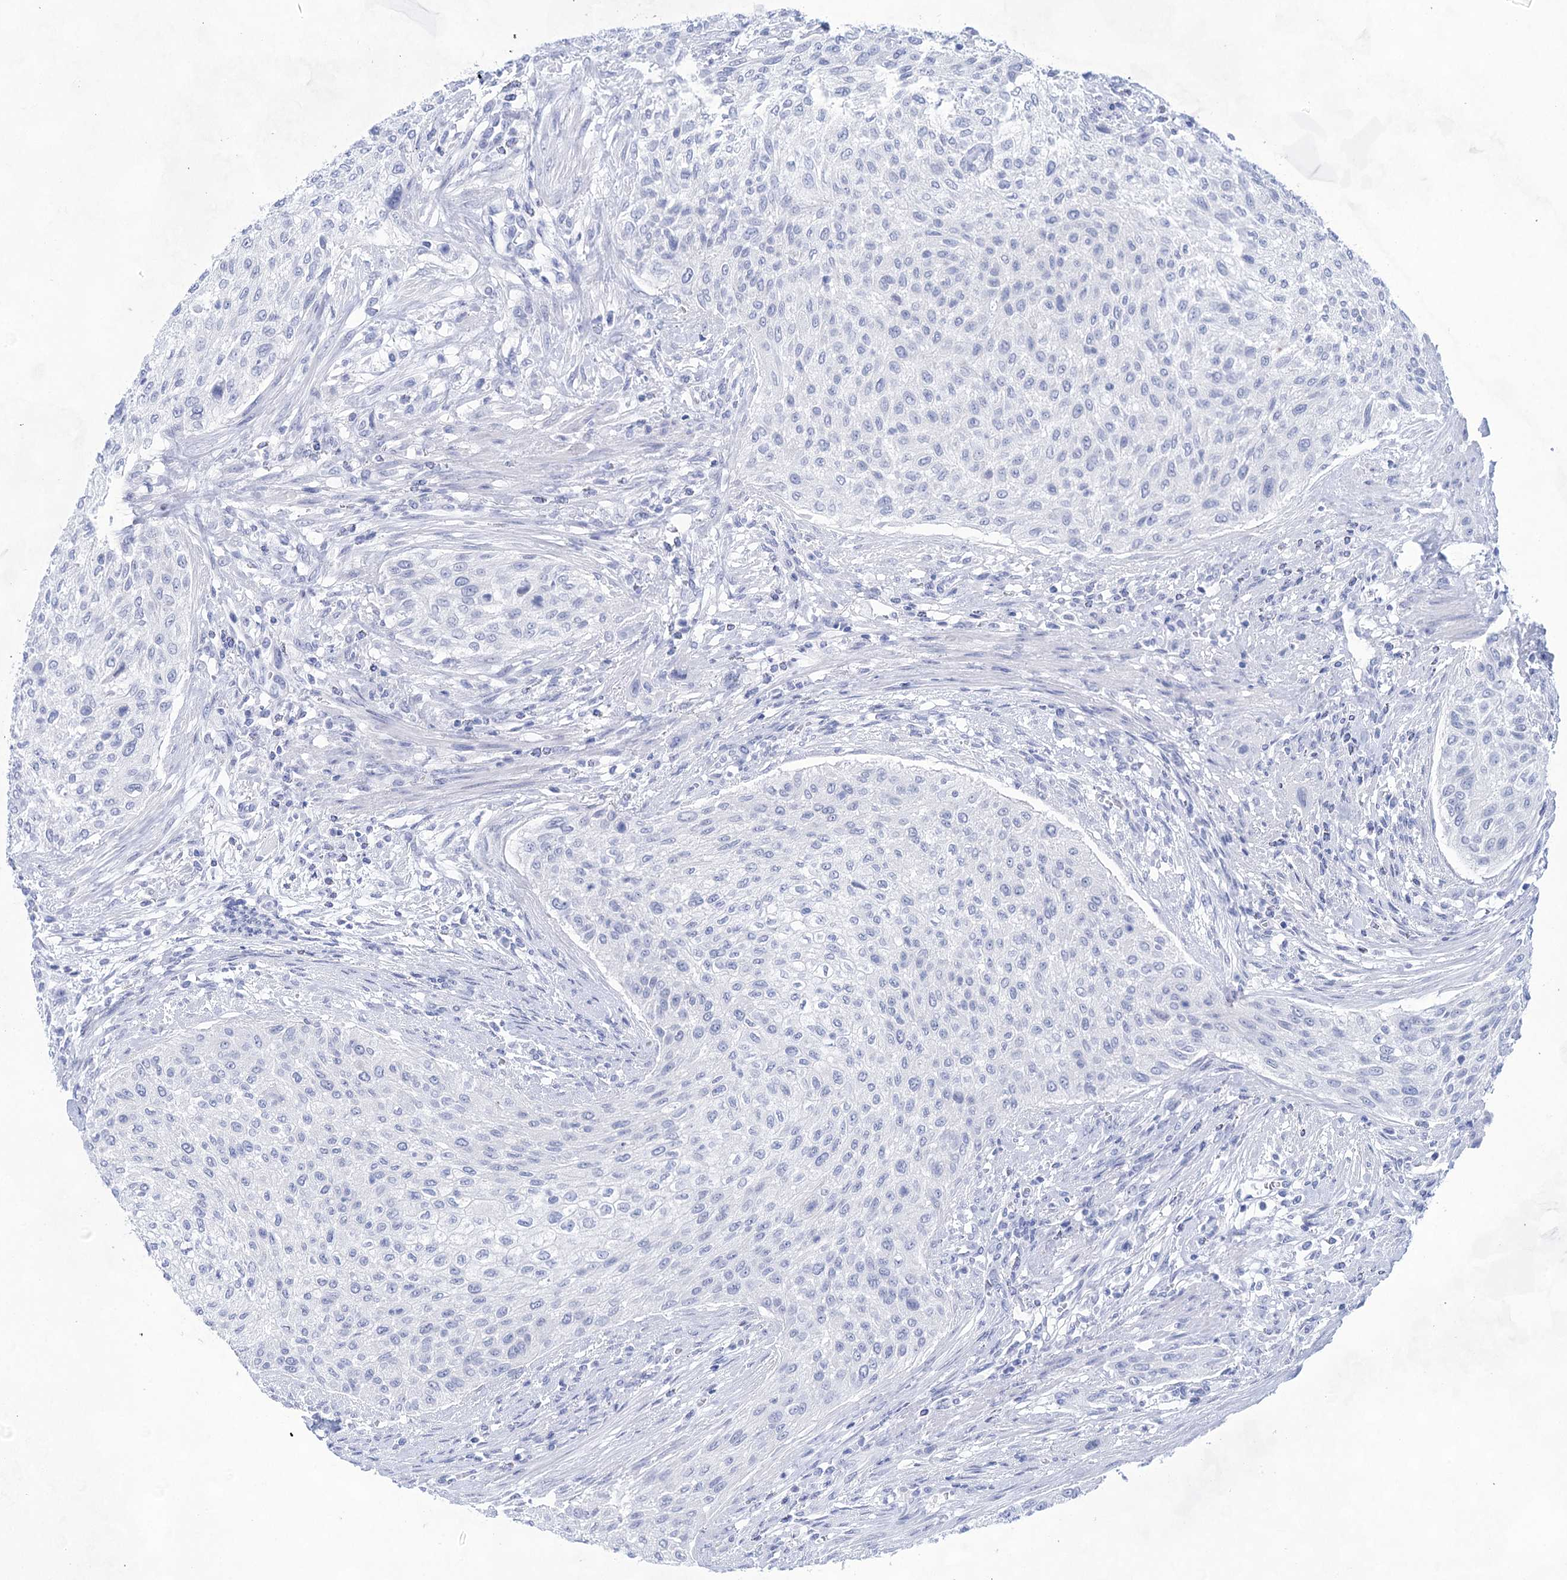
{"staining": {"intensity": "negative", "quantity": "none", "location": "none"}, "tissue": "urothelial cancer", "cell_type": "Tumor cells", "image_type": "cancer", "snomed": [{"axis": "morphology", "description": "Urothelial carcinoma, High grade"}, {"axis": "topography", "description": "Urinary bladder"}], "caption": "Immunohistochemistry (IHC) histopathology image of urothelial cancer stained for a protein (brown), which displays no staining in tumor cells.", "gene": "LALBA", "patient": {"sex": "male", "age": 35}}